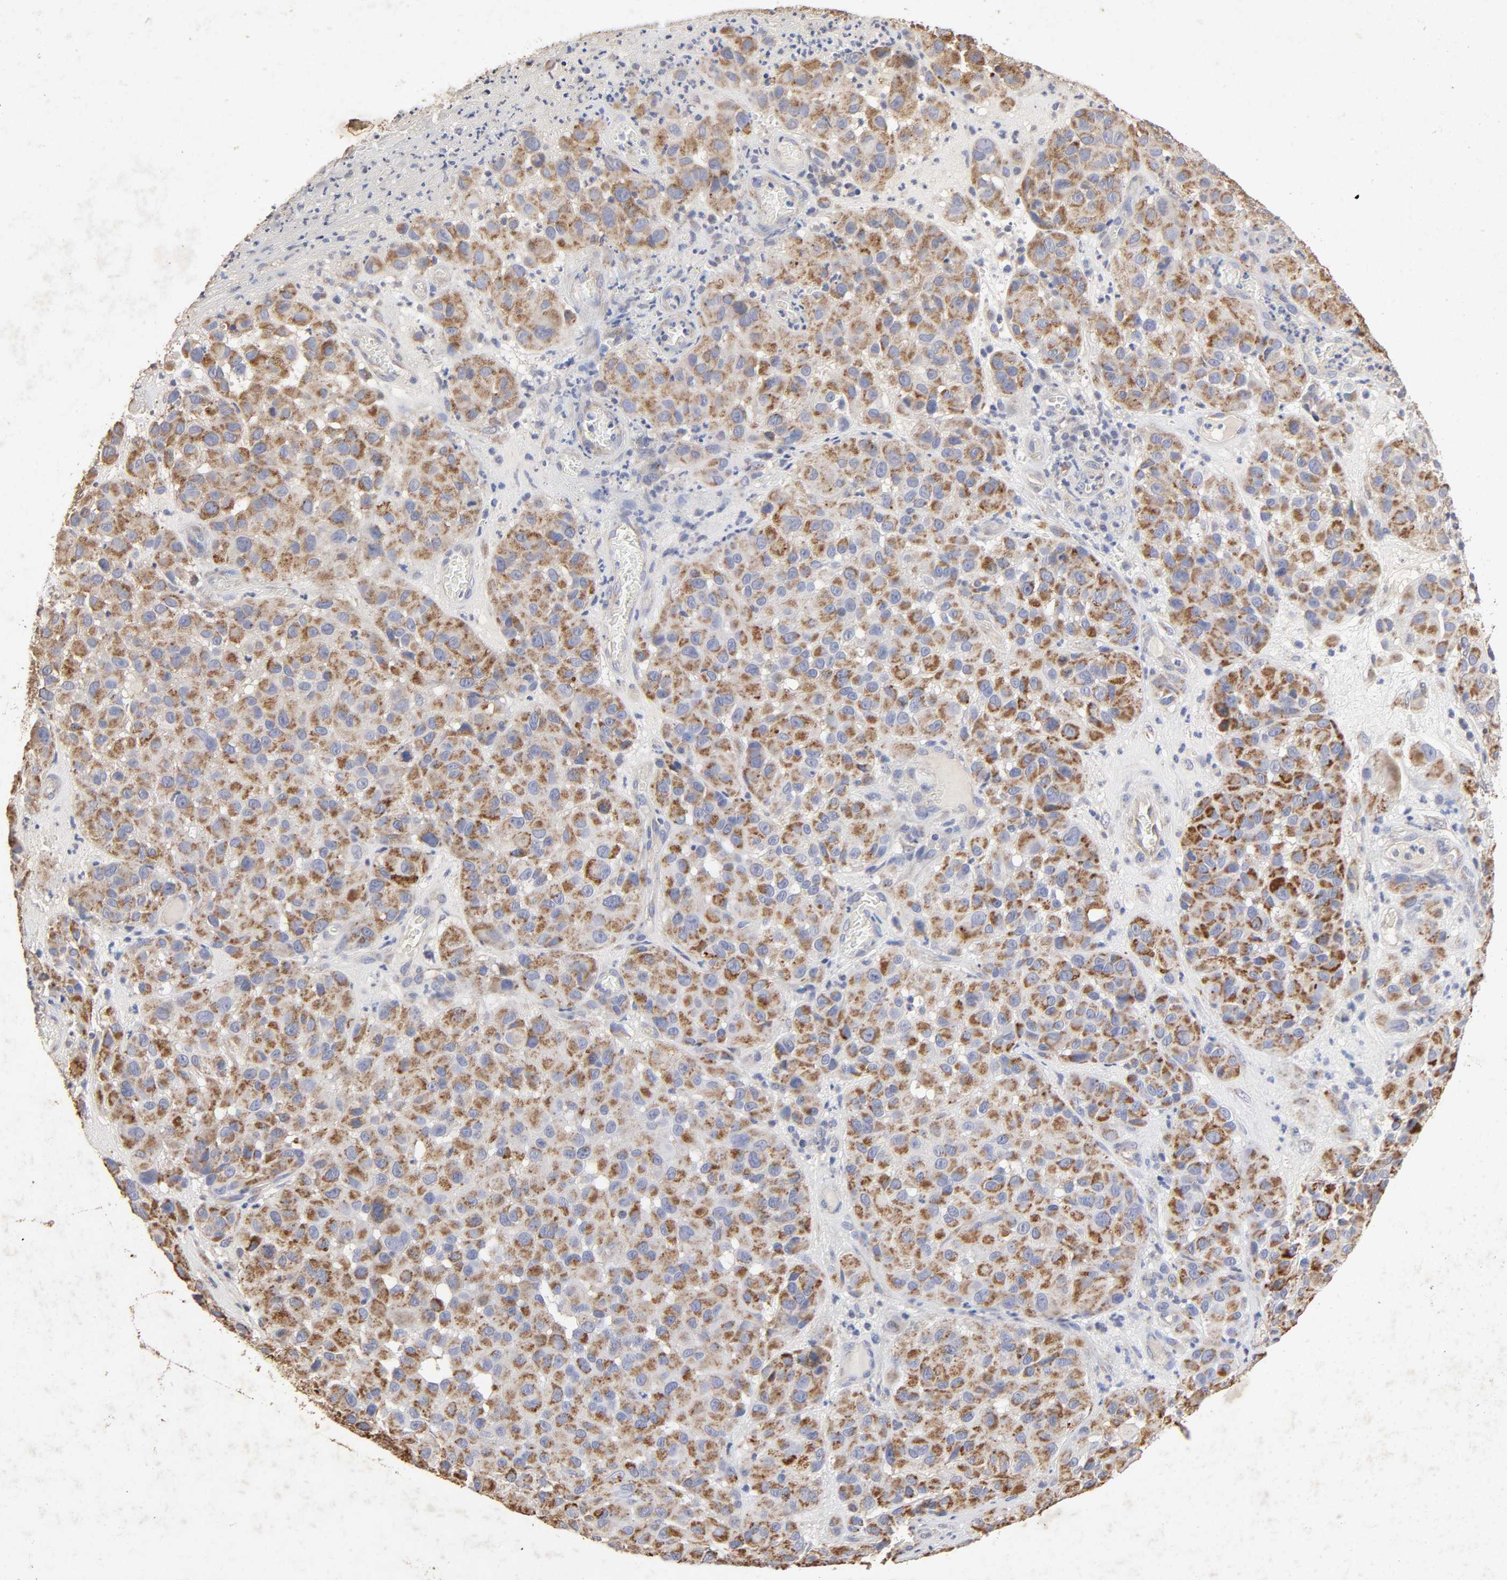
{"staining": {"intensity": "strong", "quantity": ">75%", "location": "cytoplasmic/membranous"}, "tissue": "melanoma", "cell_type": "Tumor cells", "image_type": "cancer", "snomed": [{"axis": "morphology", "description": "Malignant melanoma, NOS"}, {"axis": "topography", "description": "Skin"}], "caption": "Protein staining of melanoma tissue displays strong cytoplasmic/membranous expression in about >75% of tumor cells. The staining is performed using DAB brown chromogen to label protein expression. The nuclei are counter-stained blue using hematoxylin.", "gene": "CYCS", "patient": {"sex": "female", "age": 21}}